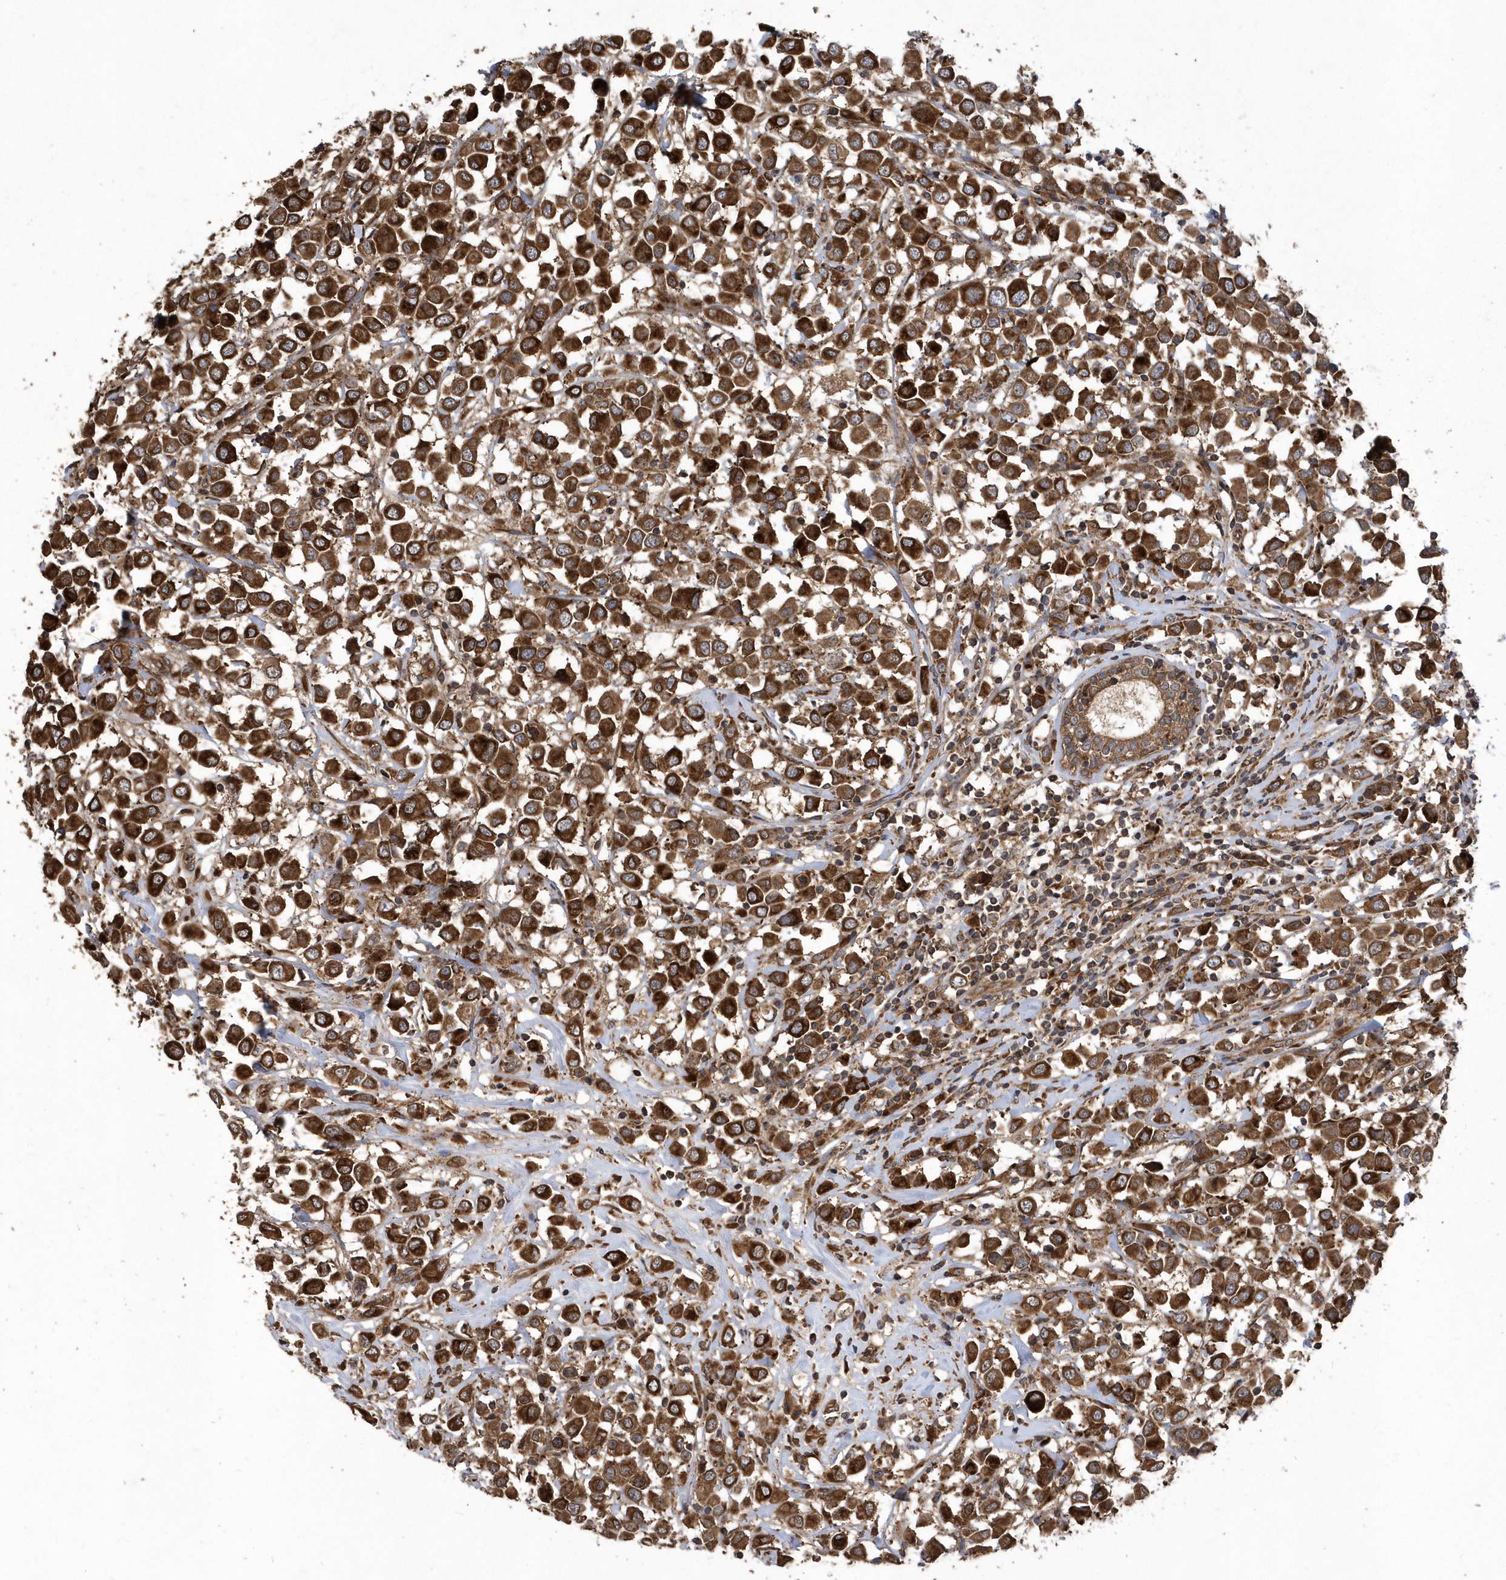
{"staining": {"intensity": "strong", "quantity": ">75%", "location": "cytoplasmic/membranous"}, "tissue": "breast cancer", "cell_type": "Tumor cells", "image_type": "cancer", "snomed": [{"axis": "morphology", "description": "Duct carcinoma"}, {"axis": "topography", "description": "Breast"}], "caption": "Strong cytoplasmic/membranous protein staining is present in about >75% of tumor cells in breast cancer.", "gene": "WASHC5", "patient": {"sex": "female", "age": 61}}